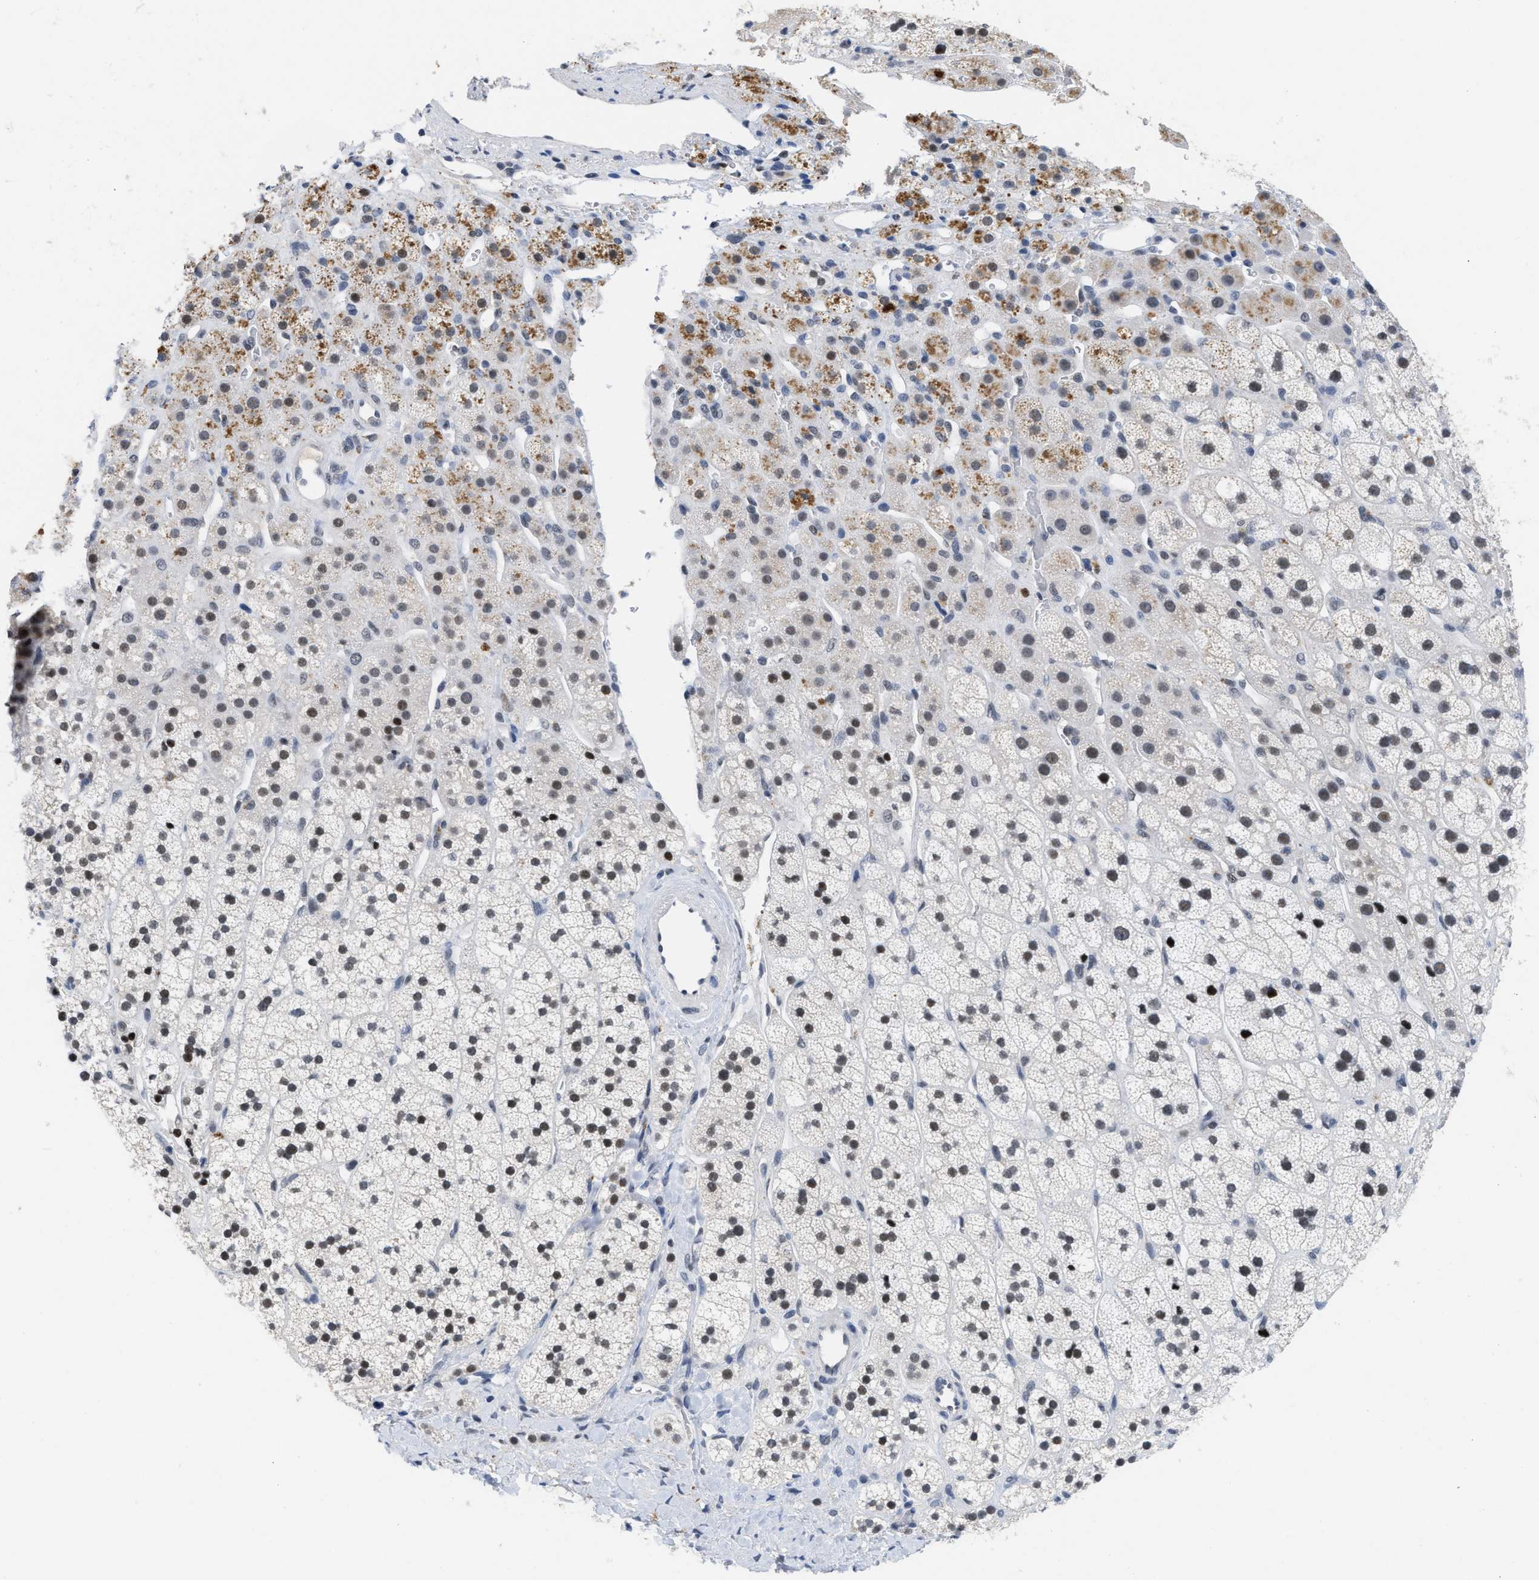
{"staining": {"intensity": "moderate", "quantity": "25%-75%", "location": "nuclear"}, "tissue": "adrenal gland", "cell_type": "Glandular cells", "image_type": "normal", "snomed": [{"axis": "morphology", "description": "Normal tissue, NOS"}, {"axis": "topography", "description": "Adrenal gland"}], "caption": "The histopathology image displays staining of unremarkable adrenal gland, revealing moderate nuclear protein positivity (brown color) within glandular cells. Using DAB (3,3'-diaminobenzidine) (brown) and hematoxylin (blue) stains, captured at high magnification using brightfield microscopy.", "gene": "GGNBP2", "patient": {"sex": "male", "age": 56}}